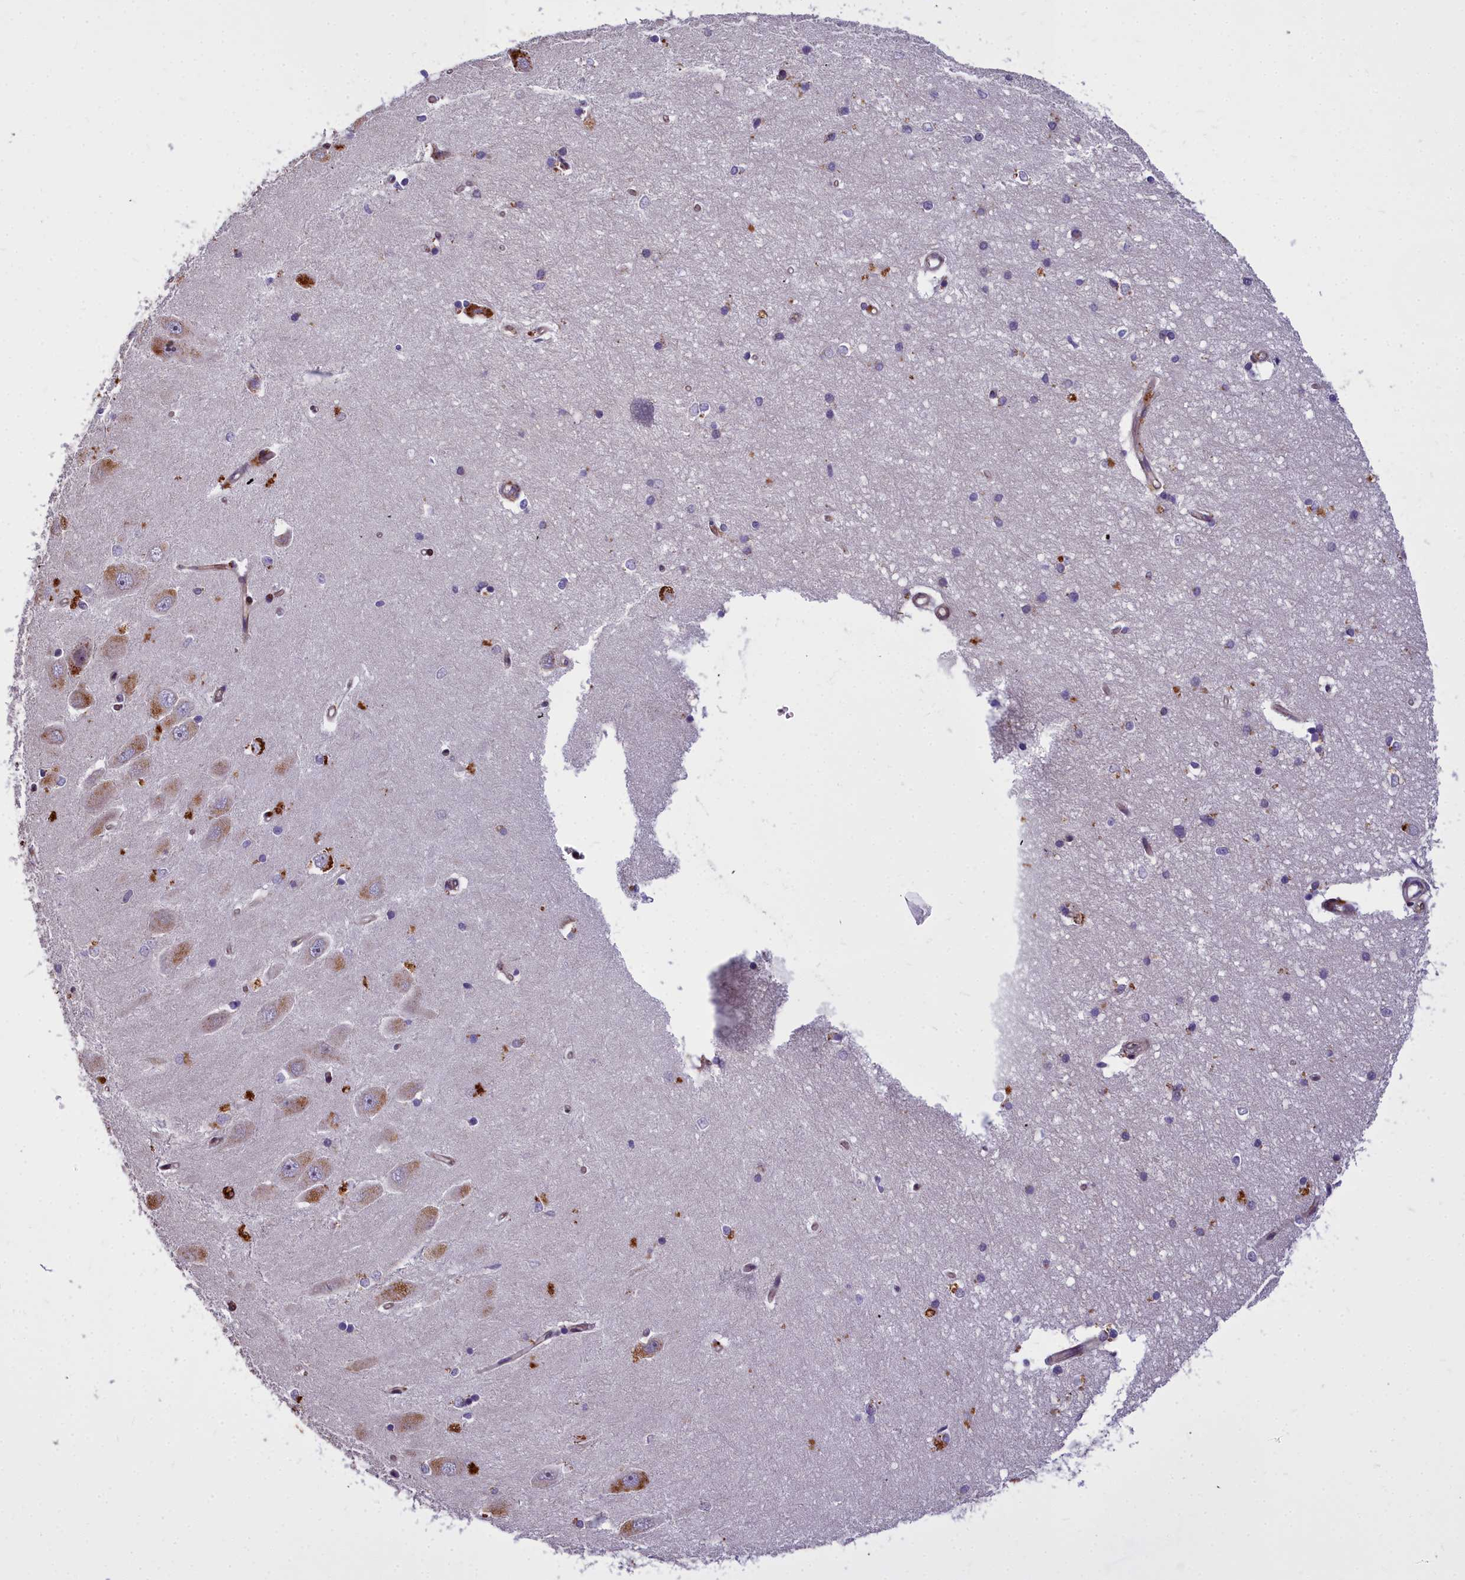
{"staining": {"intensity": "weak", "quantity": "<25%", "location": "cytoplasmic/membranous"}, "tissue": "hippocampus", "cell_type": "Glial cells", "image_type": "normal", "snomed": [{"axis": "morphology", "description": "Normal tissue, NOS"}, {"axis": "topography", "description": "Hippocampus"}], "caption": "A high-resolution micrograph shows immunohistochemistry staining of normal hippocampus, which exhibits no significant positivity in glial cells.", "gene": "GLYATL3", "patient": {"sex": "male", "age": 45}}